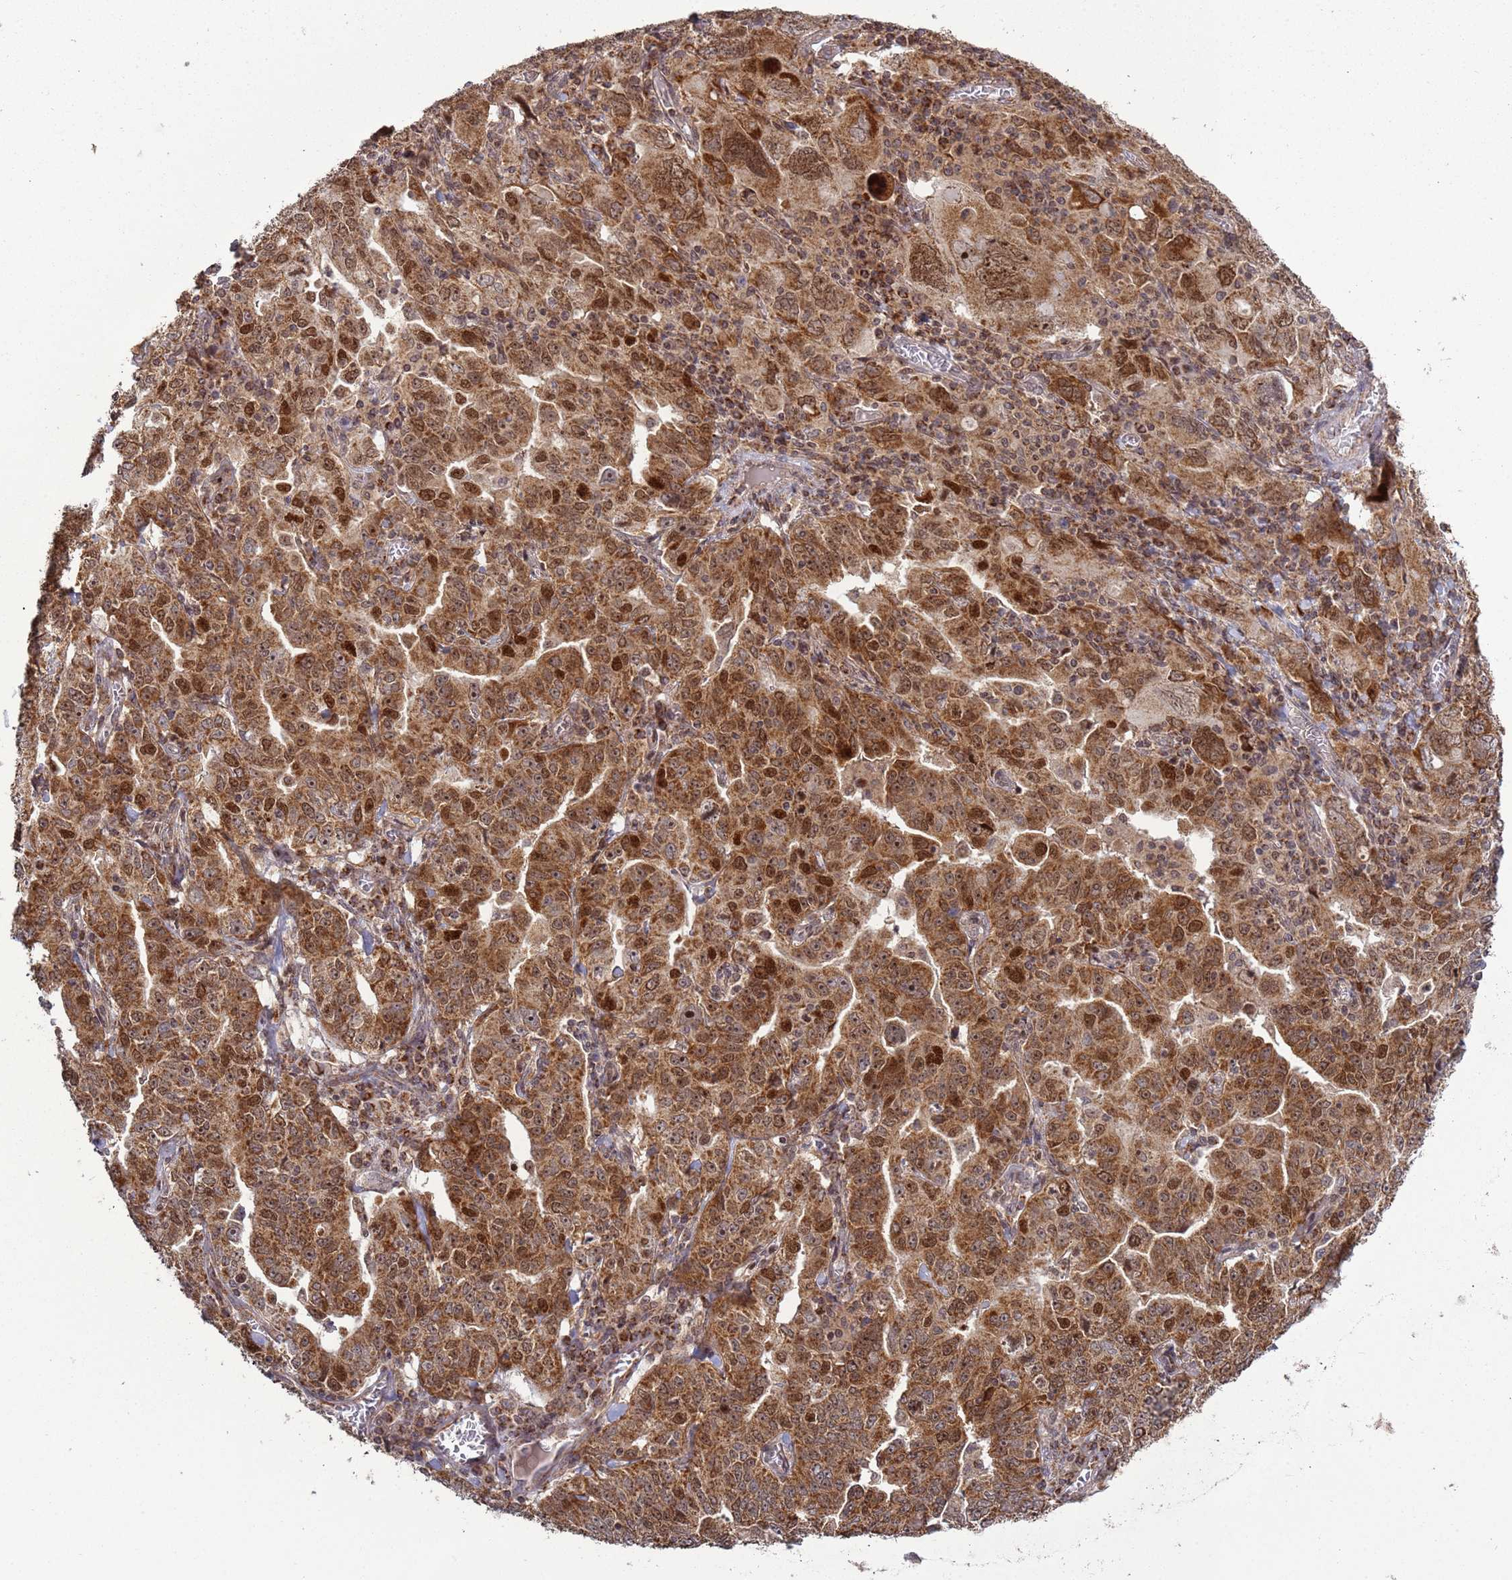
{"staining": {"intensity": "moderate", "quantity": ">75%", "location": "cytoplasmic/membranous,nuclear"}, "tissue": "ovarian cancer", "cell_type": "Tumor cells", "image_type": "cancer", "snomed": [{"axis": "morphology", "description": "Carcinoma, endometroid"}, {"axis": "topography", "description": "Ovary"}], "caption": "Protein positivity by immunohistochemistry (IHC) shows moderate cytoplasmic/membranous and nuclear staining in approximately >75% of tumor cells in ovarian cancer.", "gene": "RCOR2", "patient": {"sex": "female", "age": 62}}